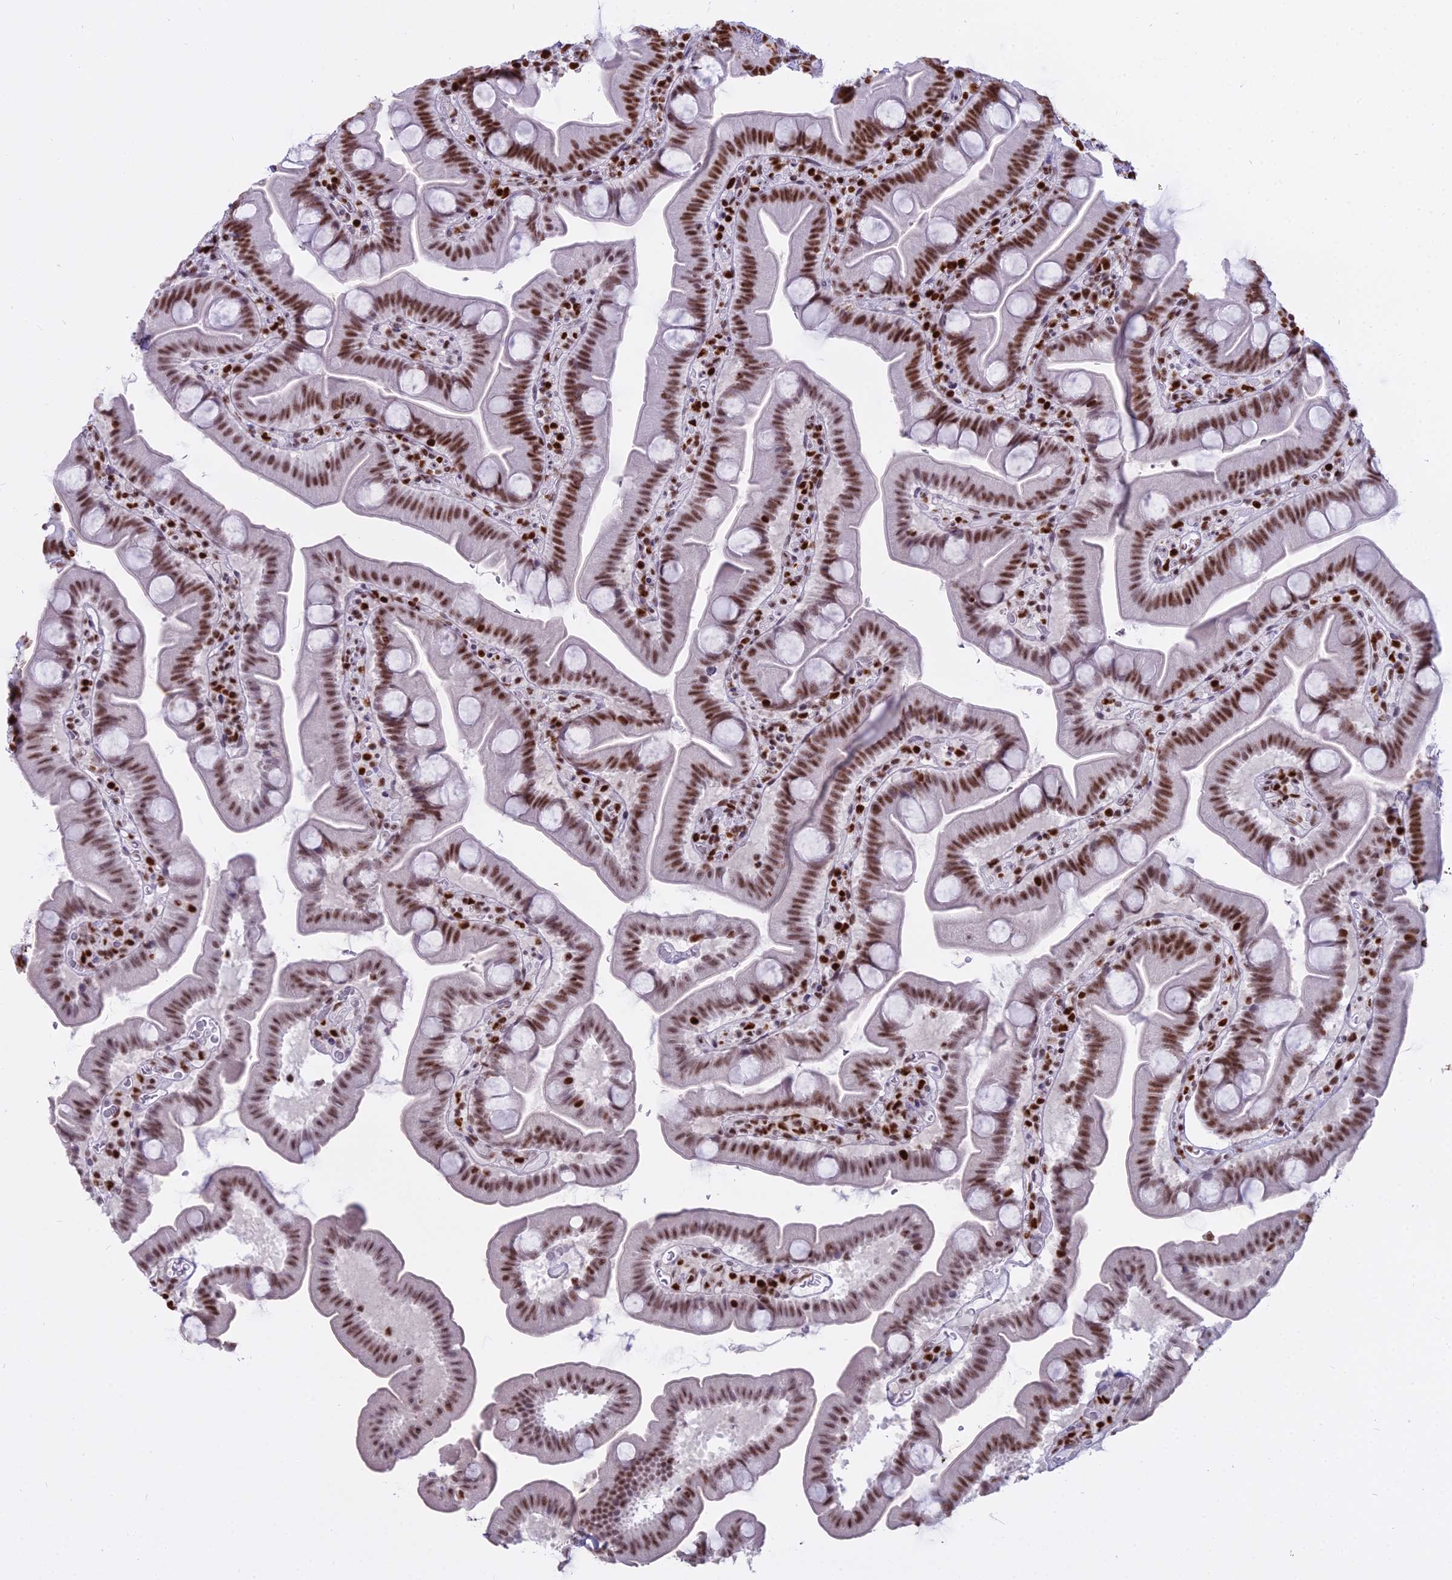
{"staining": {"intensity": "strong", "quantity": ">75%", "location": "nuclear"}, "tissue": "small intestine", "cell_type": "Glandular cells", "image_type": "normal", "snomed": [{"axis": "morphology", "description": "Normal tissue, NOS"}, {"axis": "topography", "description": "Small intestine"}], "caption": "Protein staining of unremarkable small intestine reveals strong nuclear positivity in approximately >75% of glandular cells.", "gene": "PARP1", "patient": {"sex": "female", "age": 68}}